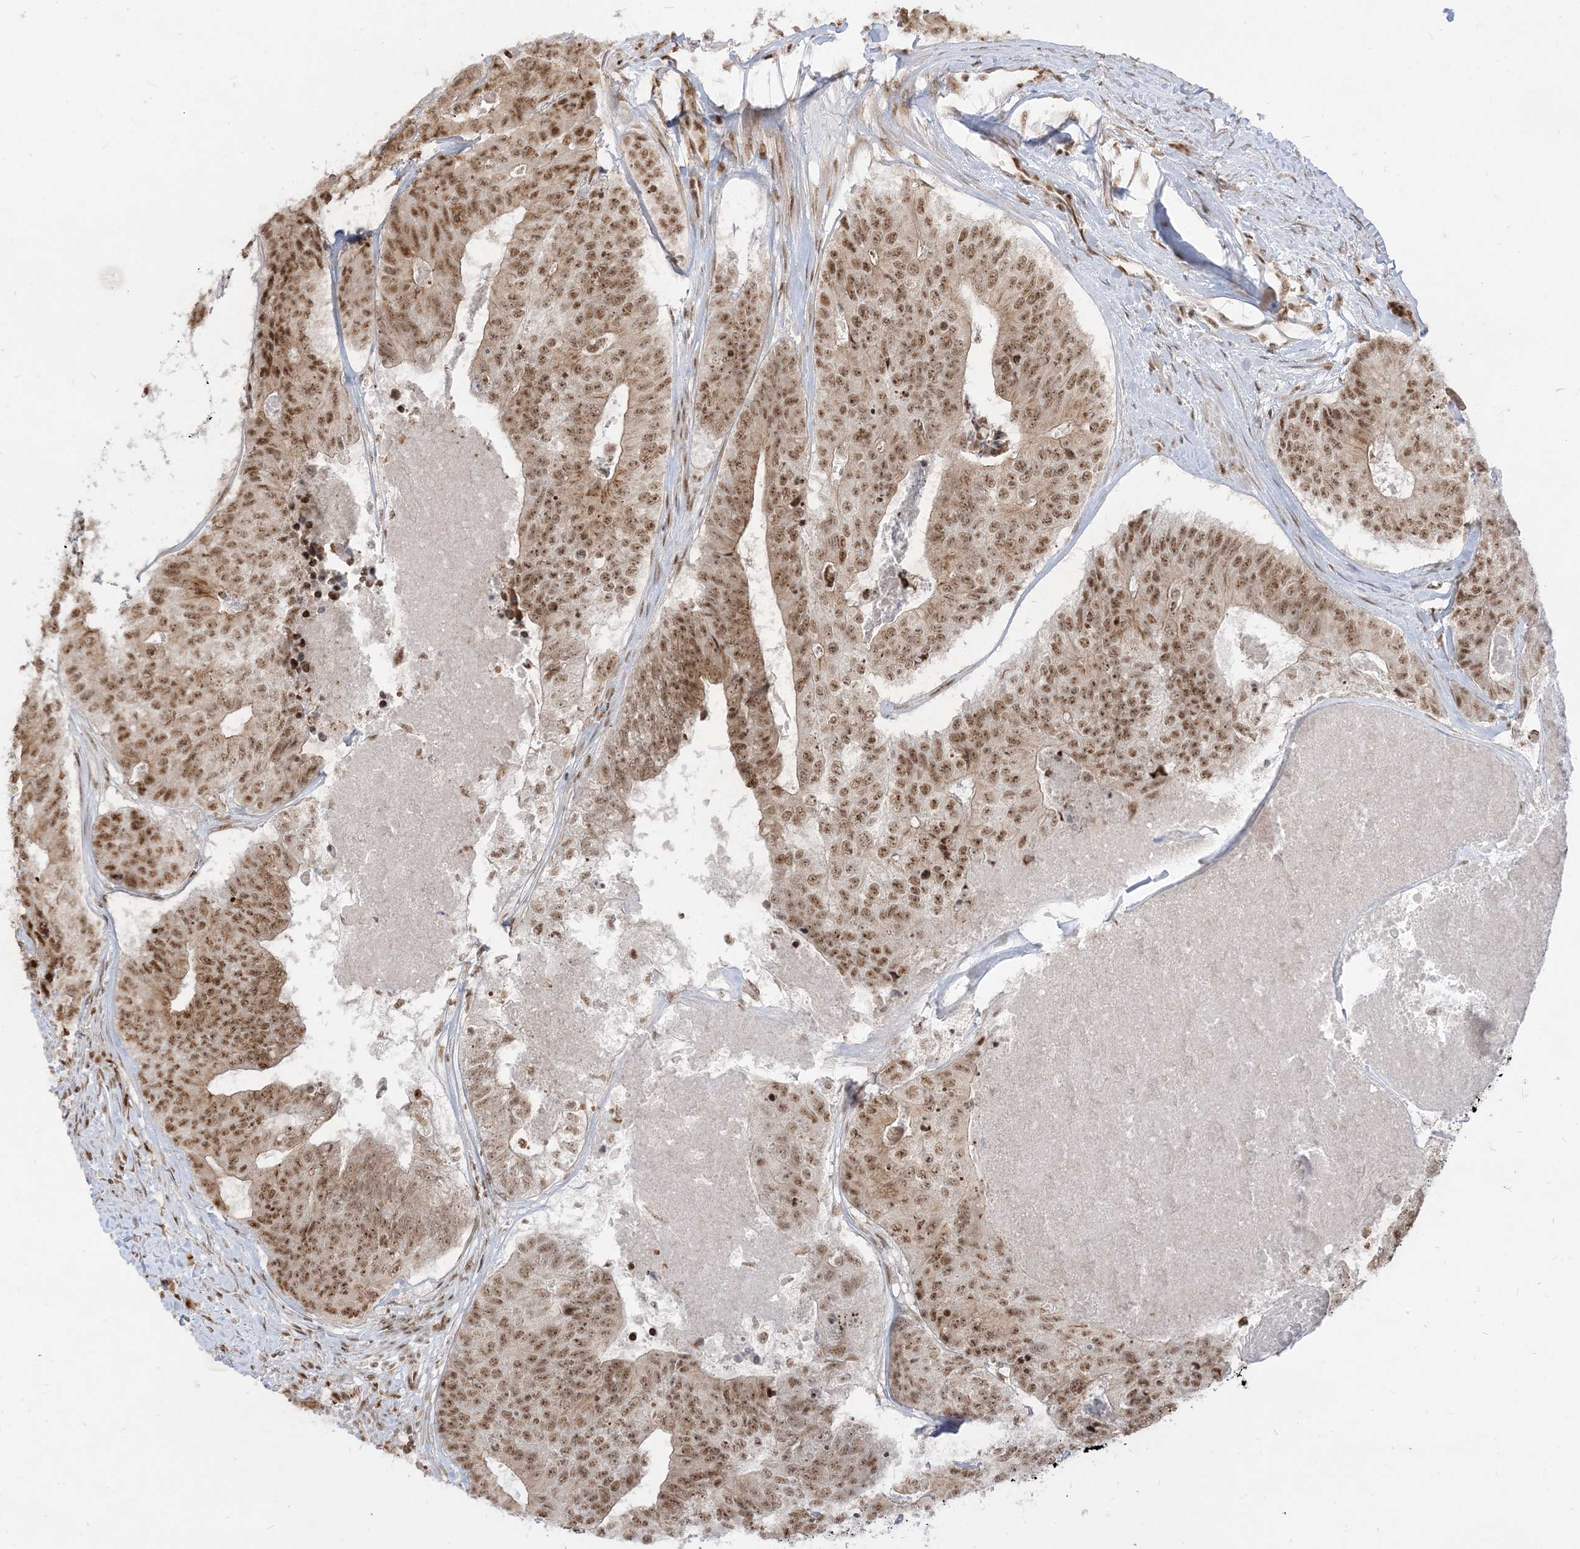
{"staining": {"intensity": "moderate", "quantity": ">75%", "location": "nuclear"}, "tissue": "colorectal cancer", "cell_type": "Tumor cells", "image_type": "cancer", "snomed": [{"axis": "morphology", "description": "Adenocarcinoma, NOS"}, {"axis": "topography", "description": "Colon"}], "caption": "The immunohistochemical stain highlights moderate nuclear expression in tumor cells of colorectal adenocarcinoma tissue. The staining was performed using DAB, with brown indicating positive protein expression. Nuclei are stained blue with hematoxylin.", "gene": "ARGLU1", "patient": {"sex": "female", "age": 67}}